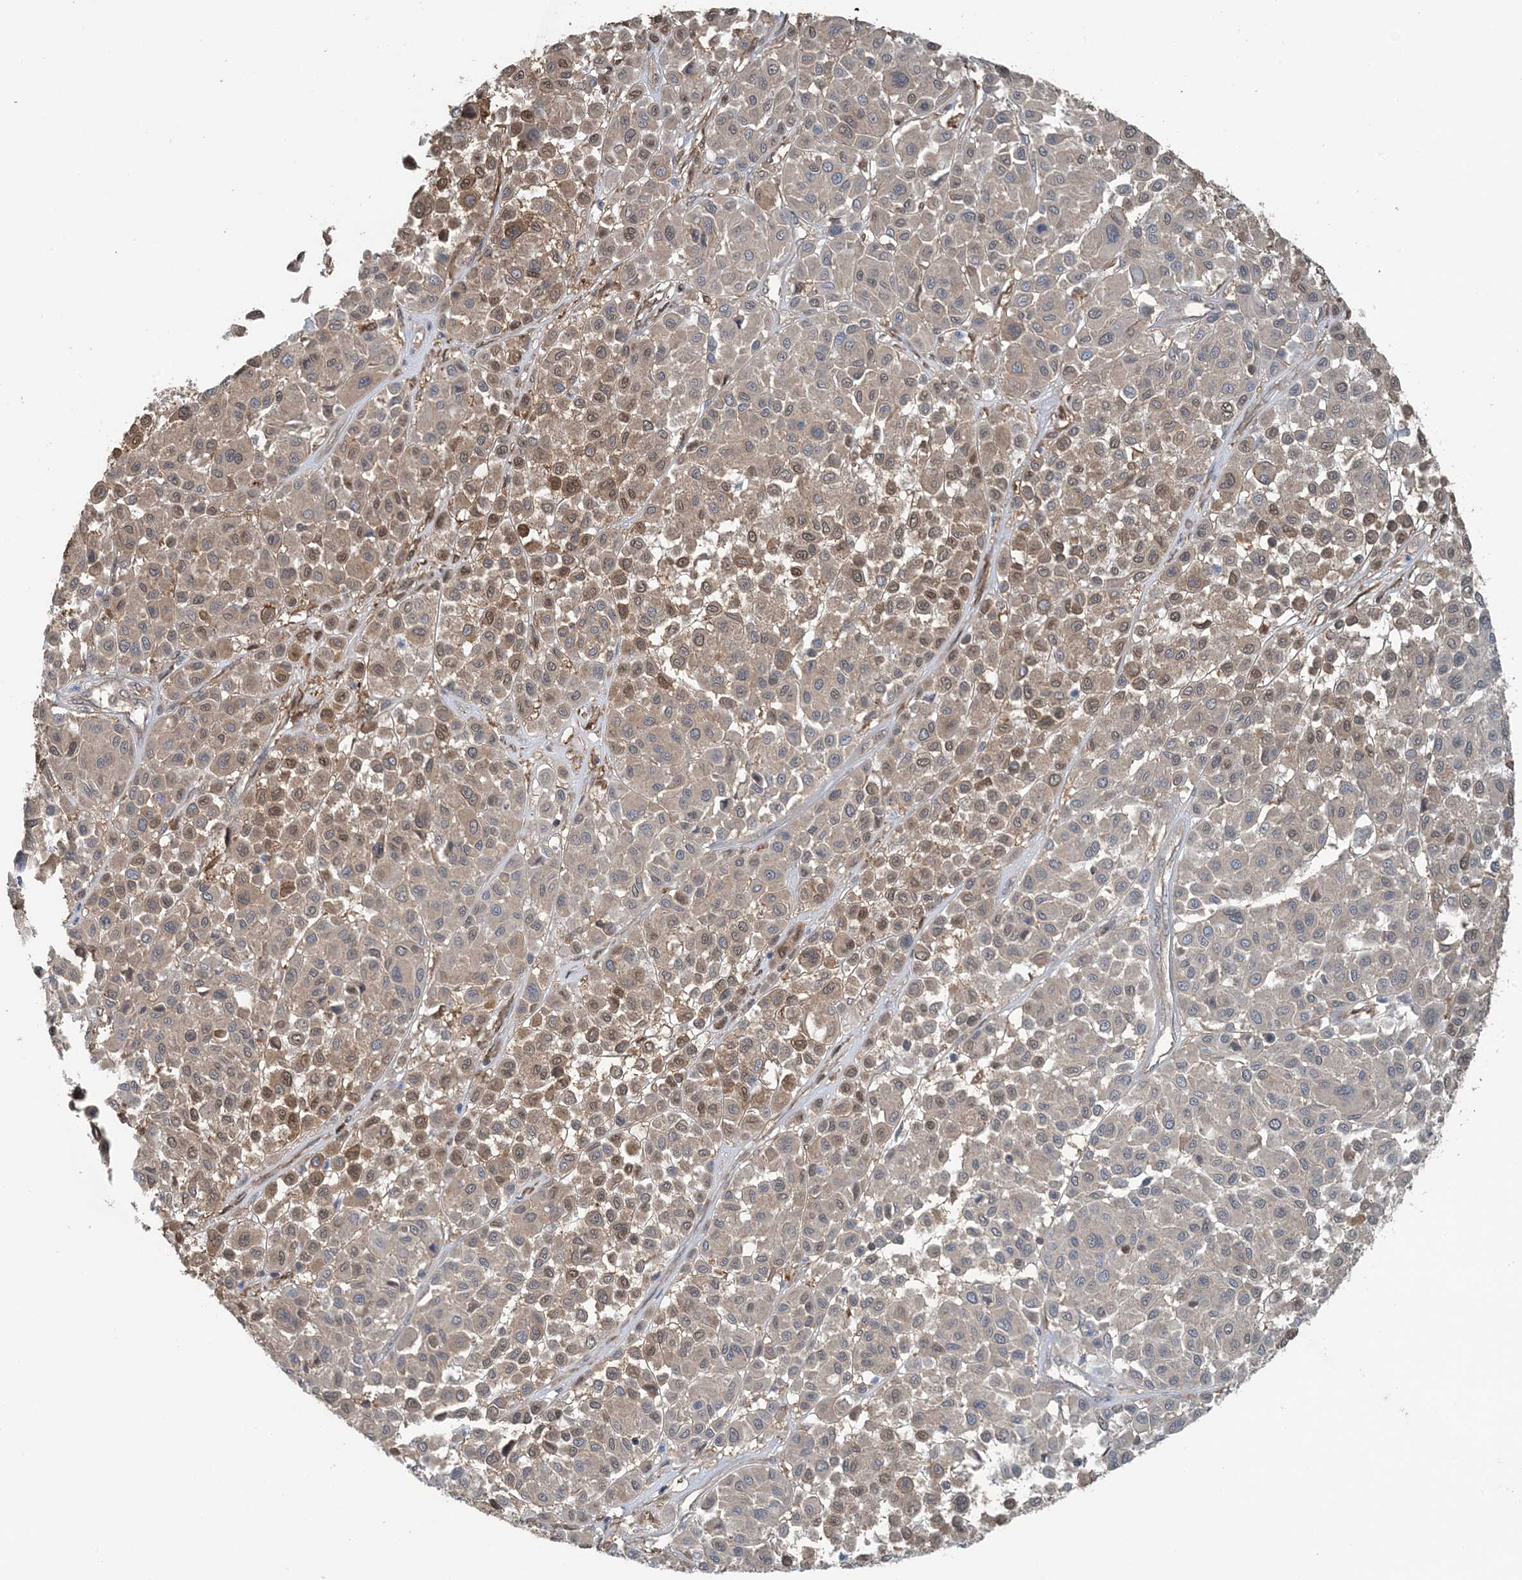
{"staining": {"intensity": "weak", "quantity": "25%-75%", "location": "cytoplasmic/membranous"}, "tissue": "melanoma", "cell_type": "Tumor cells", "image_type": "cancer", "snomed": [{"axis": "morphology", "description": "Malignant melanoma, Metastatic site"}, {"axis": "topography", "description": "Soft tissue"}], "caption": "Immunohistochemical staining of malignant melanoma (metastatic site) shows low levels of weak cytoplasmic/membranous positivity in approximately 25%-75% of tumor cells.", "gene": "HIKESHI", "patient": {"sex": "male", "age": 41}}